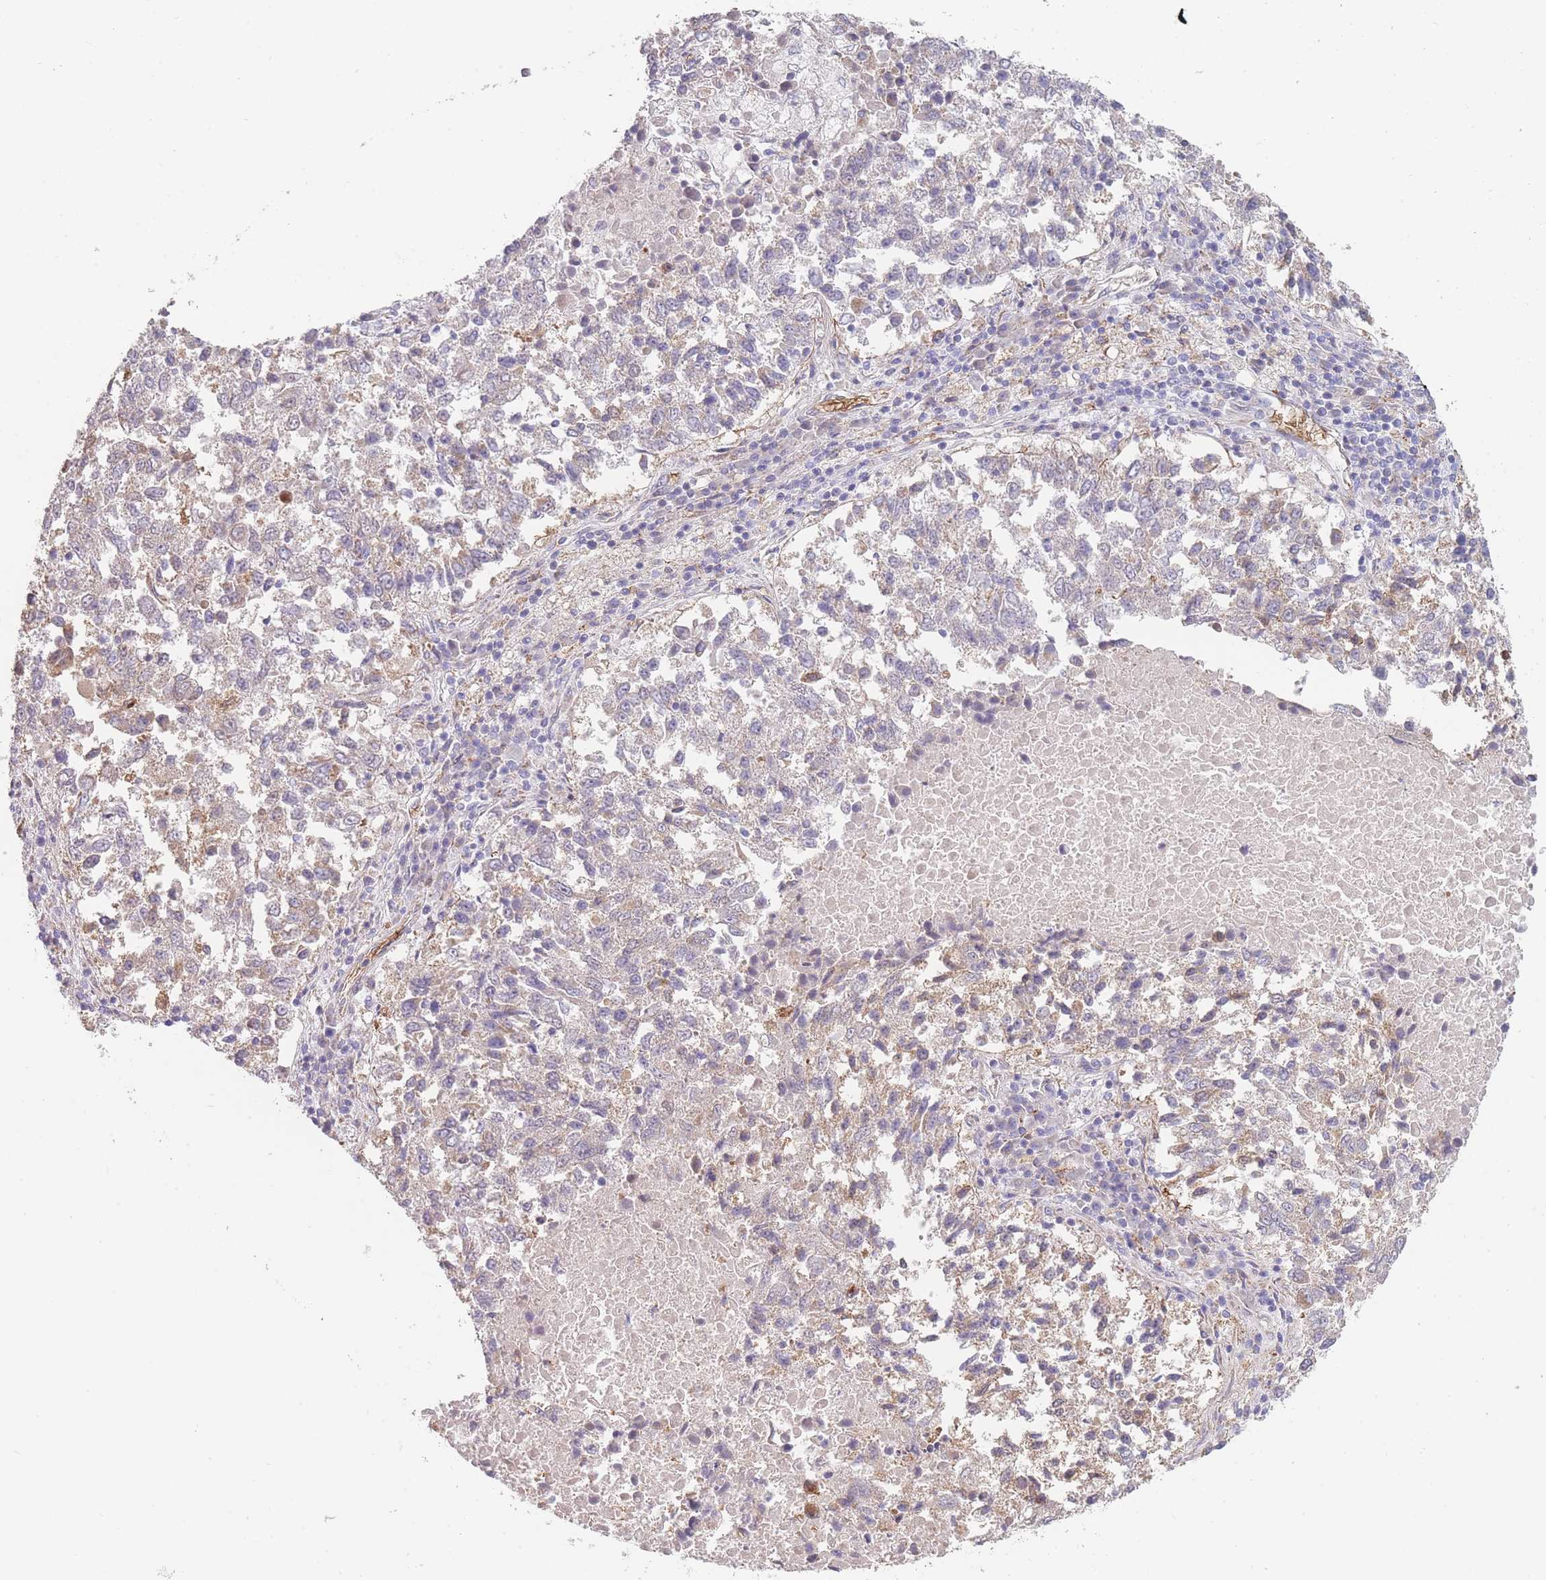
{"staining": {"intensity": "negative", "quantity": "none", "location": "none"}, "tissue": "lung cancer", "cell_type": "Tumor cells", "image_type": "cancer", "snomed": [{"axis": "morphology", "description": "Squamous cell carcinoma, NOS"}, {"axis": "topography", "description": "Lung"}], "caption": "Immunohistochemistry (IHC) image of human lung squamous cell carcinoma stained for a protein (brown), which demonstrates no positivity in tumor cells.", "gene": "SMPD4", "patient": {"sex": "male", "age": 73}}